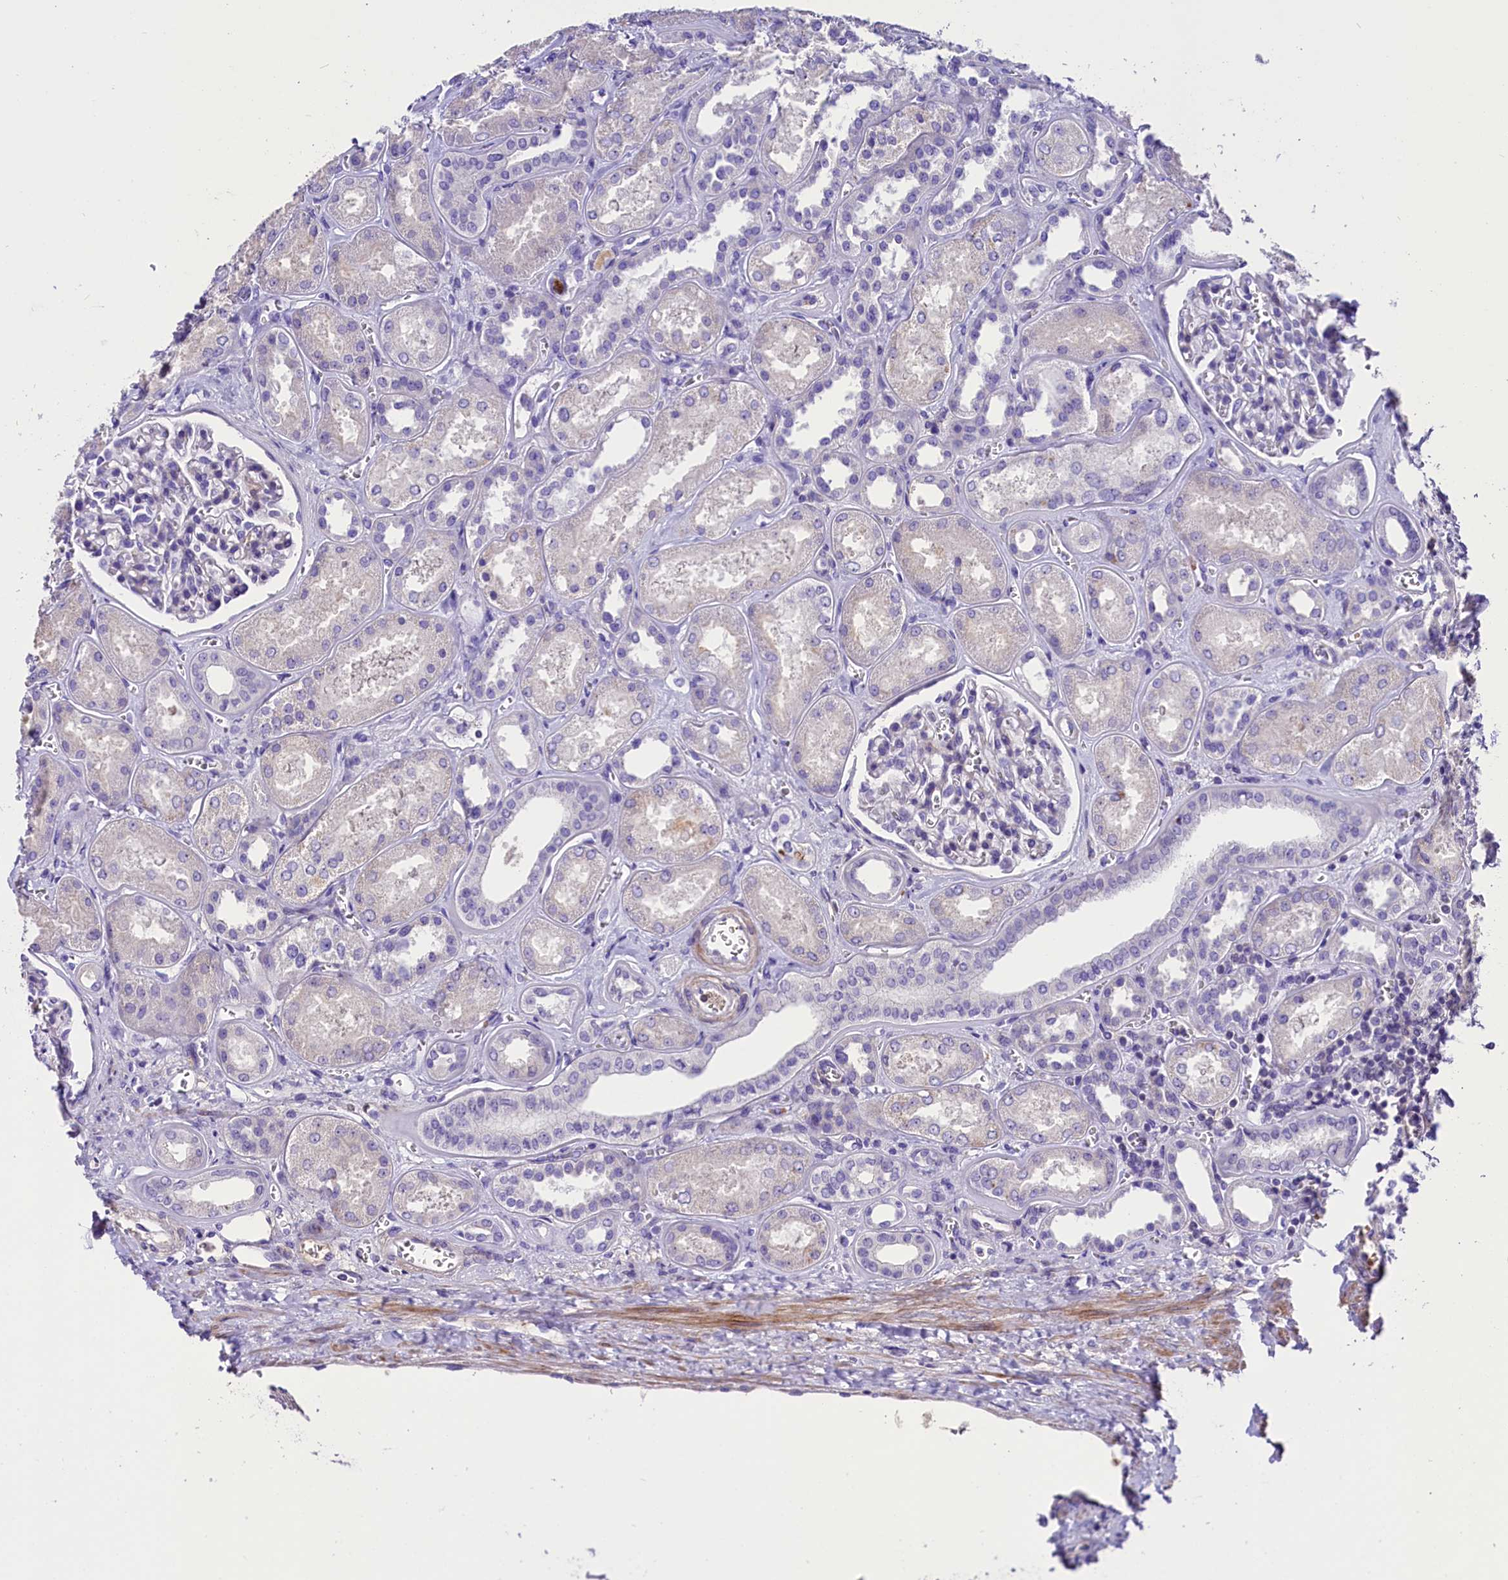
{"staining": {"intensity": "negative", "quantity": "none", "location": "none"}, "tissue": "kidney", "cell_type": "Cells in glomeruli", "image_type": "normal", "snomed": [{"axis": "morphology", "description": "Normal tissue, NOS"}, {"axis": "morphology", "description": "Adenocarcinoma, NOS"}, {"axis": "topography", "description": "Kidney"}], "caption": "Immunohistochemistry (IHC) histopathology image of normal kidney: human kidney stained with DAB exhibits no significant protein expression in cells in glomeruli. The staining is performed using DAB (3,3'-diaminobenzidine) brown chromogen with nuclei counter-stained in using hematoxylin.", "gene": "MEX3B", "patient": {"sex": "female", "age": 68}}